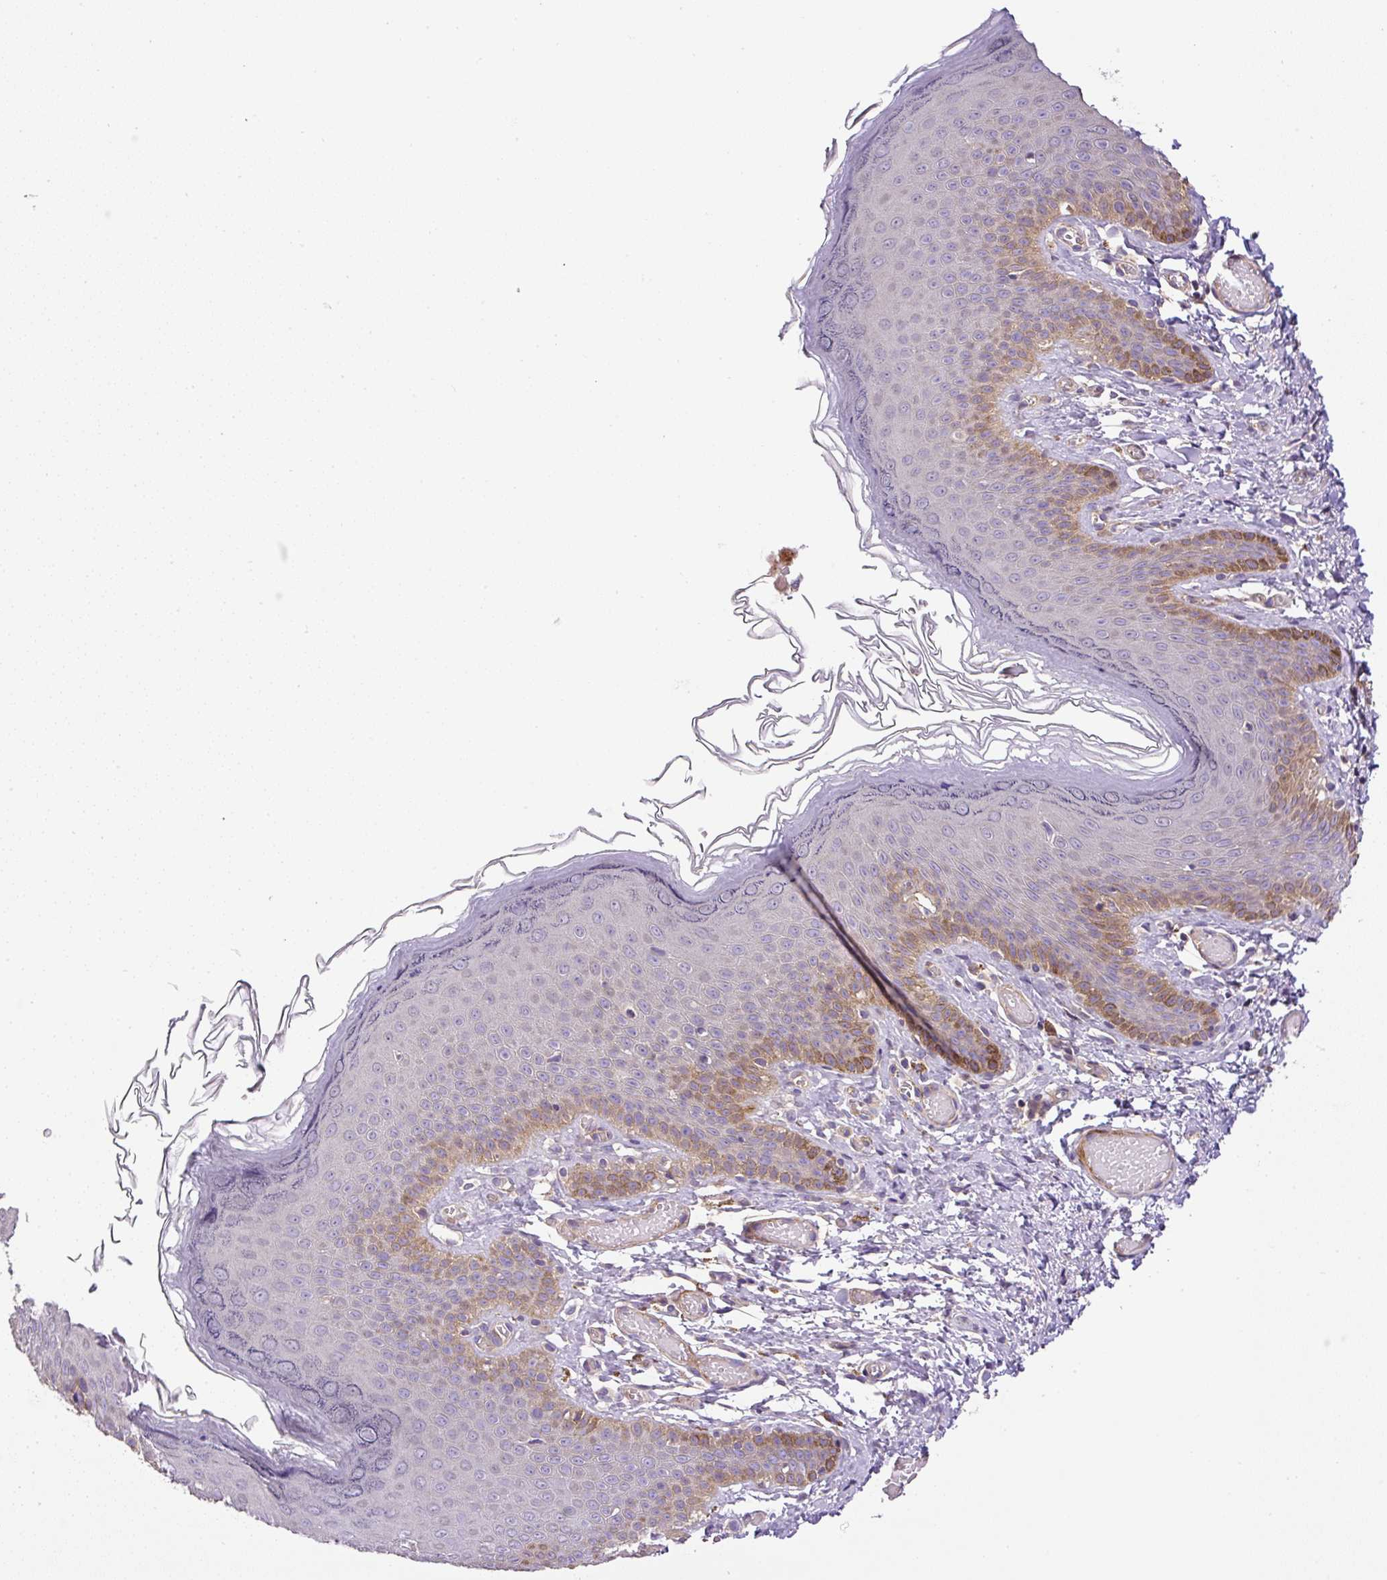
{"staining": {"intensity": "moderate", "quantity": "<25%", "location": "cytoplasmic/membranous"}, "tissue": "skin", "cell_type": "Epidermal cells", "image_type": "normal", "snomed": [{"axis": "morphology", "description": "Normal tissue, NOS"}, {"axis": "topography", "description": "Anal"}], "caption": "This is an image of IHC staining of normal skin, which shows moderate expression in the cytoplasmic/membranous of epidermal cells.", "gene": "RNF170", "patient": {"sex": "female", "age": 40}}